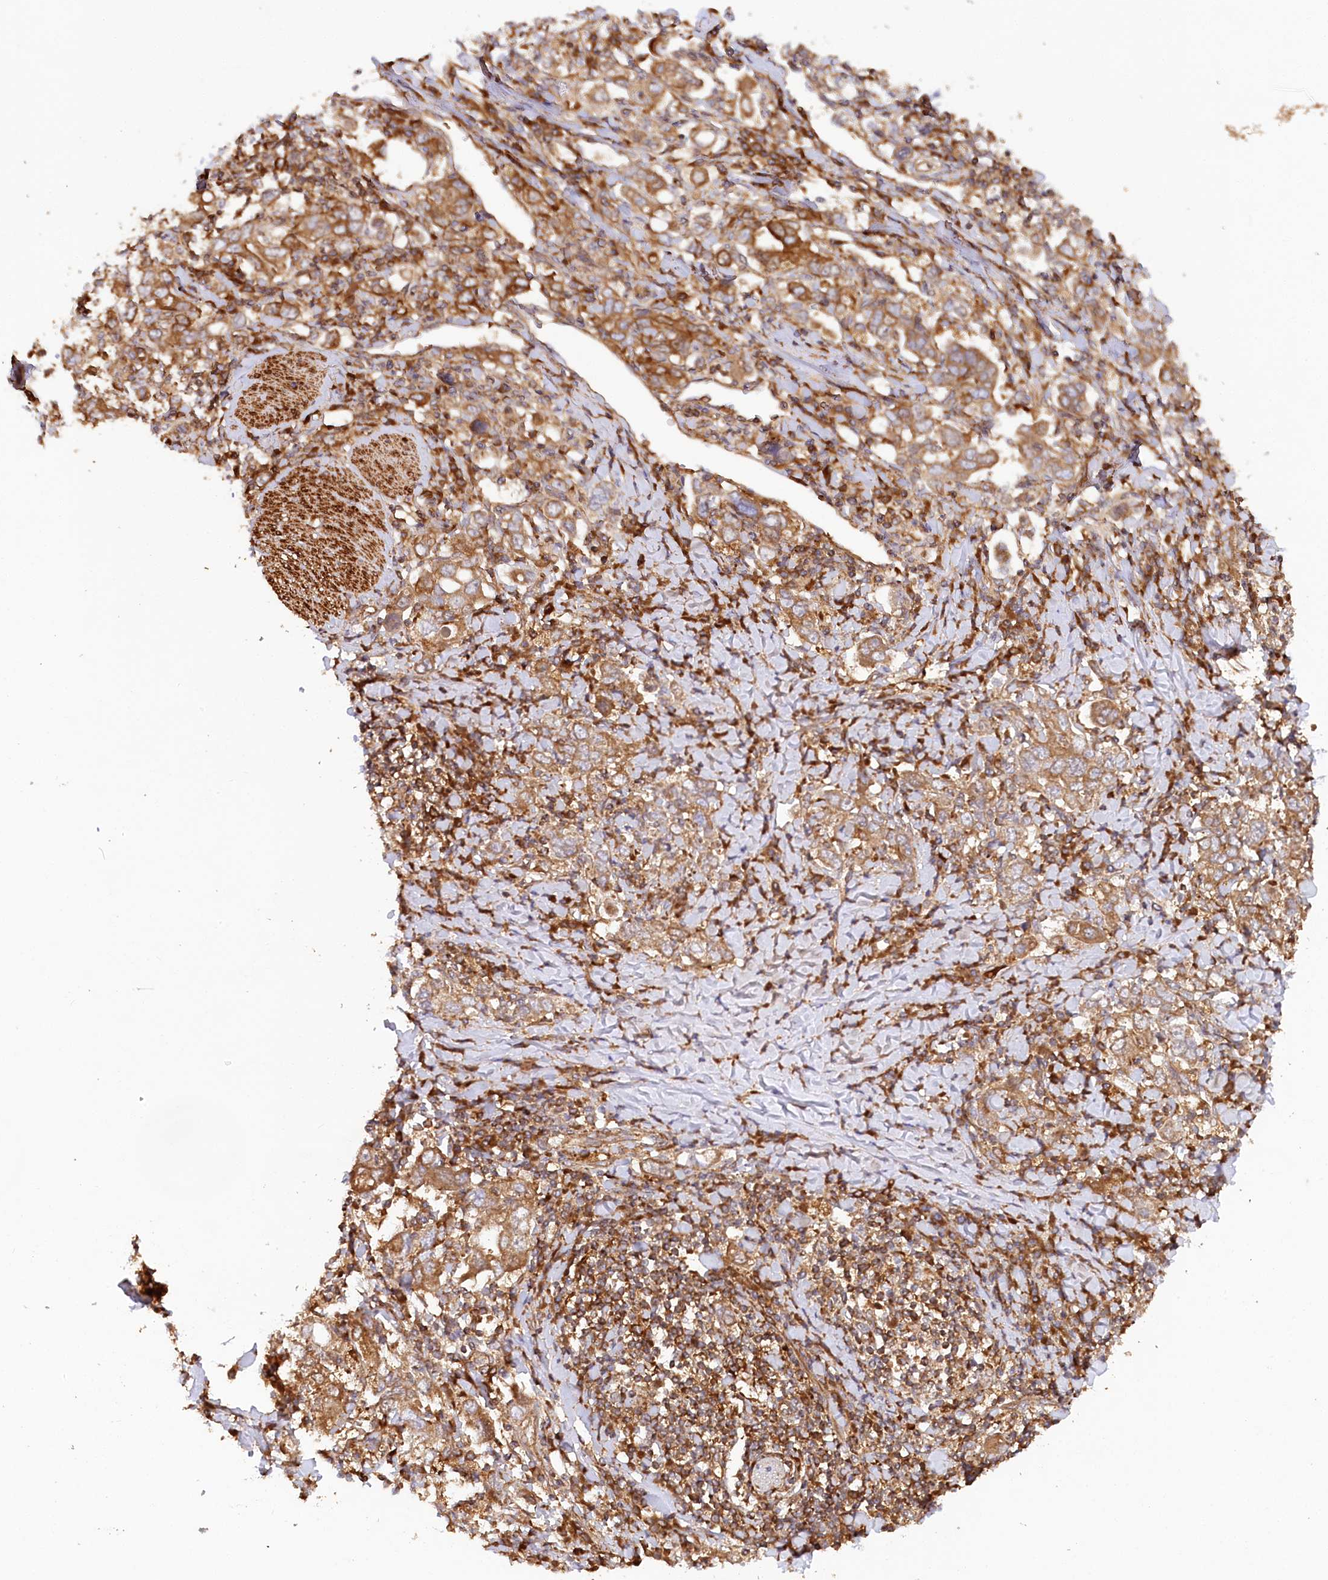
{"staining": {"intensity": "moderate", "quantity": ">75%", "location": "cytoplasmic/membranous"}, "tissue": "stomach cancer", "cell_type": "Tumor cells", "image_type": "cancer", "snomed": [{"axis": "morphology", "description": "Adenocarcinoma, NOS"}, {"axis": "topography", "description": "Stomach, upper"}], "caption": "This is a micrograph of immunohistochemistry (IHC) staining of adenocarcinoma (stomach), which shows moderate positivity in the cytoplasmic/membranous of tumor cells.", "gene": "PAIP2", "patient": {"sex": "male", "age": 62}}